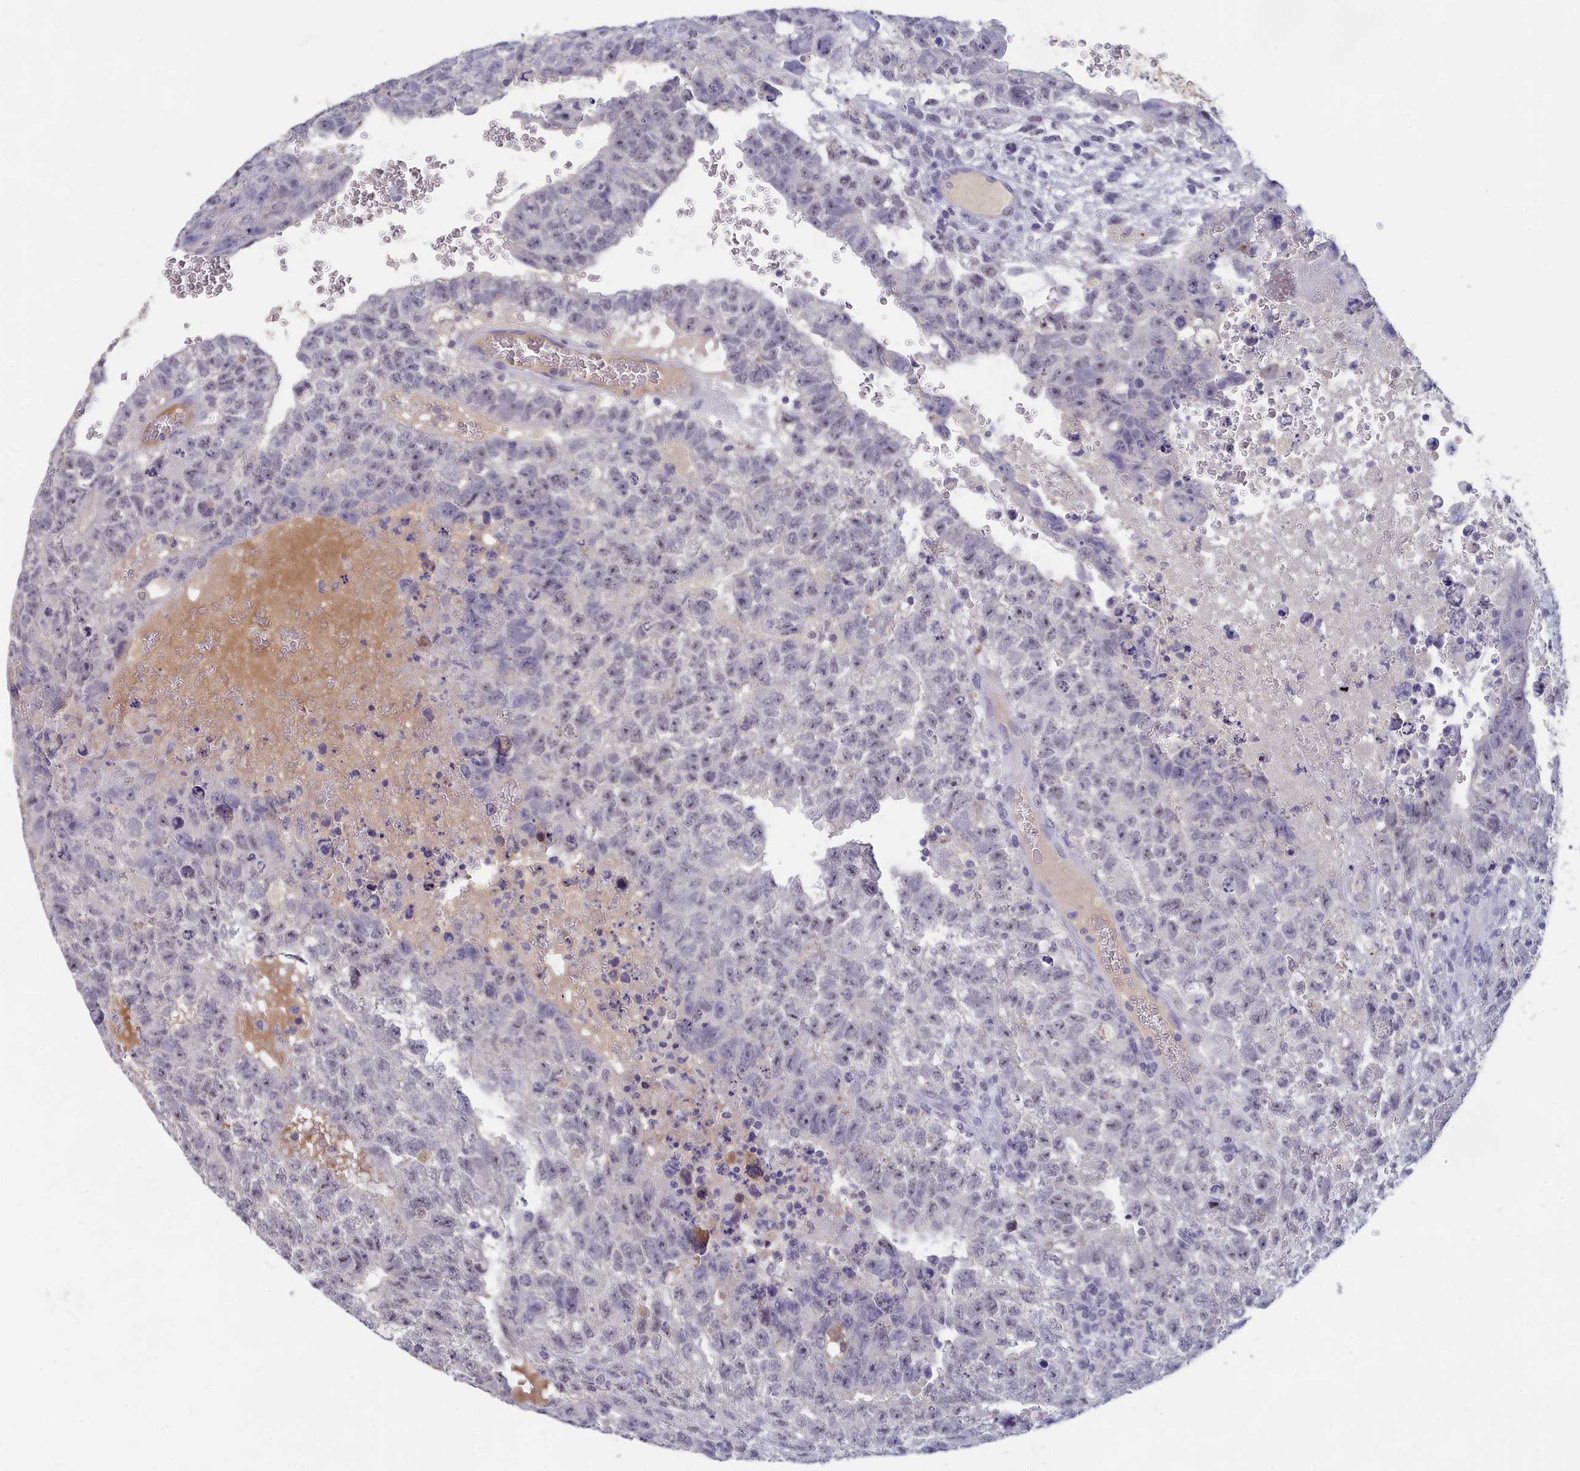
{"staining": {"intensity": "negative", "quantity": "none", "location": "none"}, "tissue": "testis cancer", "cell_type": "Tumor cells", "image_type": "cancer", "snomed": [{"axis": "morphology", "description": "Carcinoma, Embryonal, NOS"}, {"axis": "topography", "description": "Testis"}], "caption": "Testis cancer (embryonal carcinoma) was stained to show a protein in brown. There is no significant expression in tumor cells.", "gene": "LRIF1", "patient": {"sex": "male", "age": 26}}